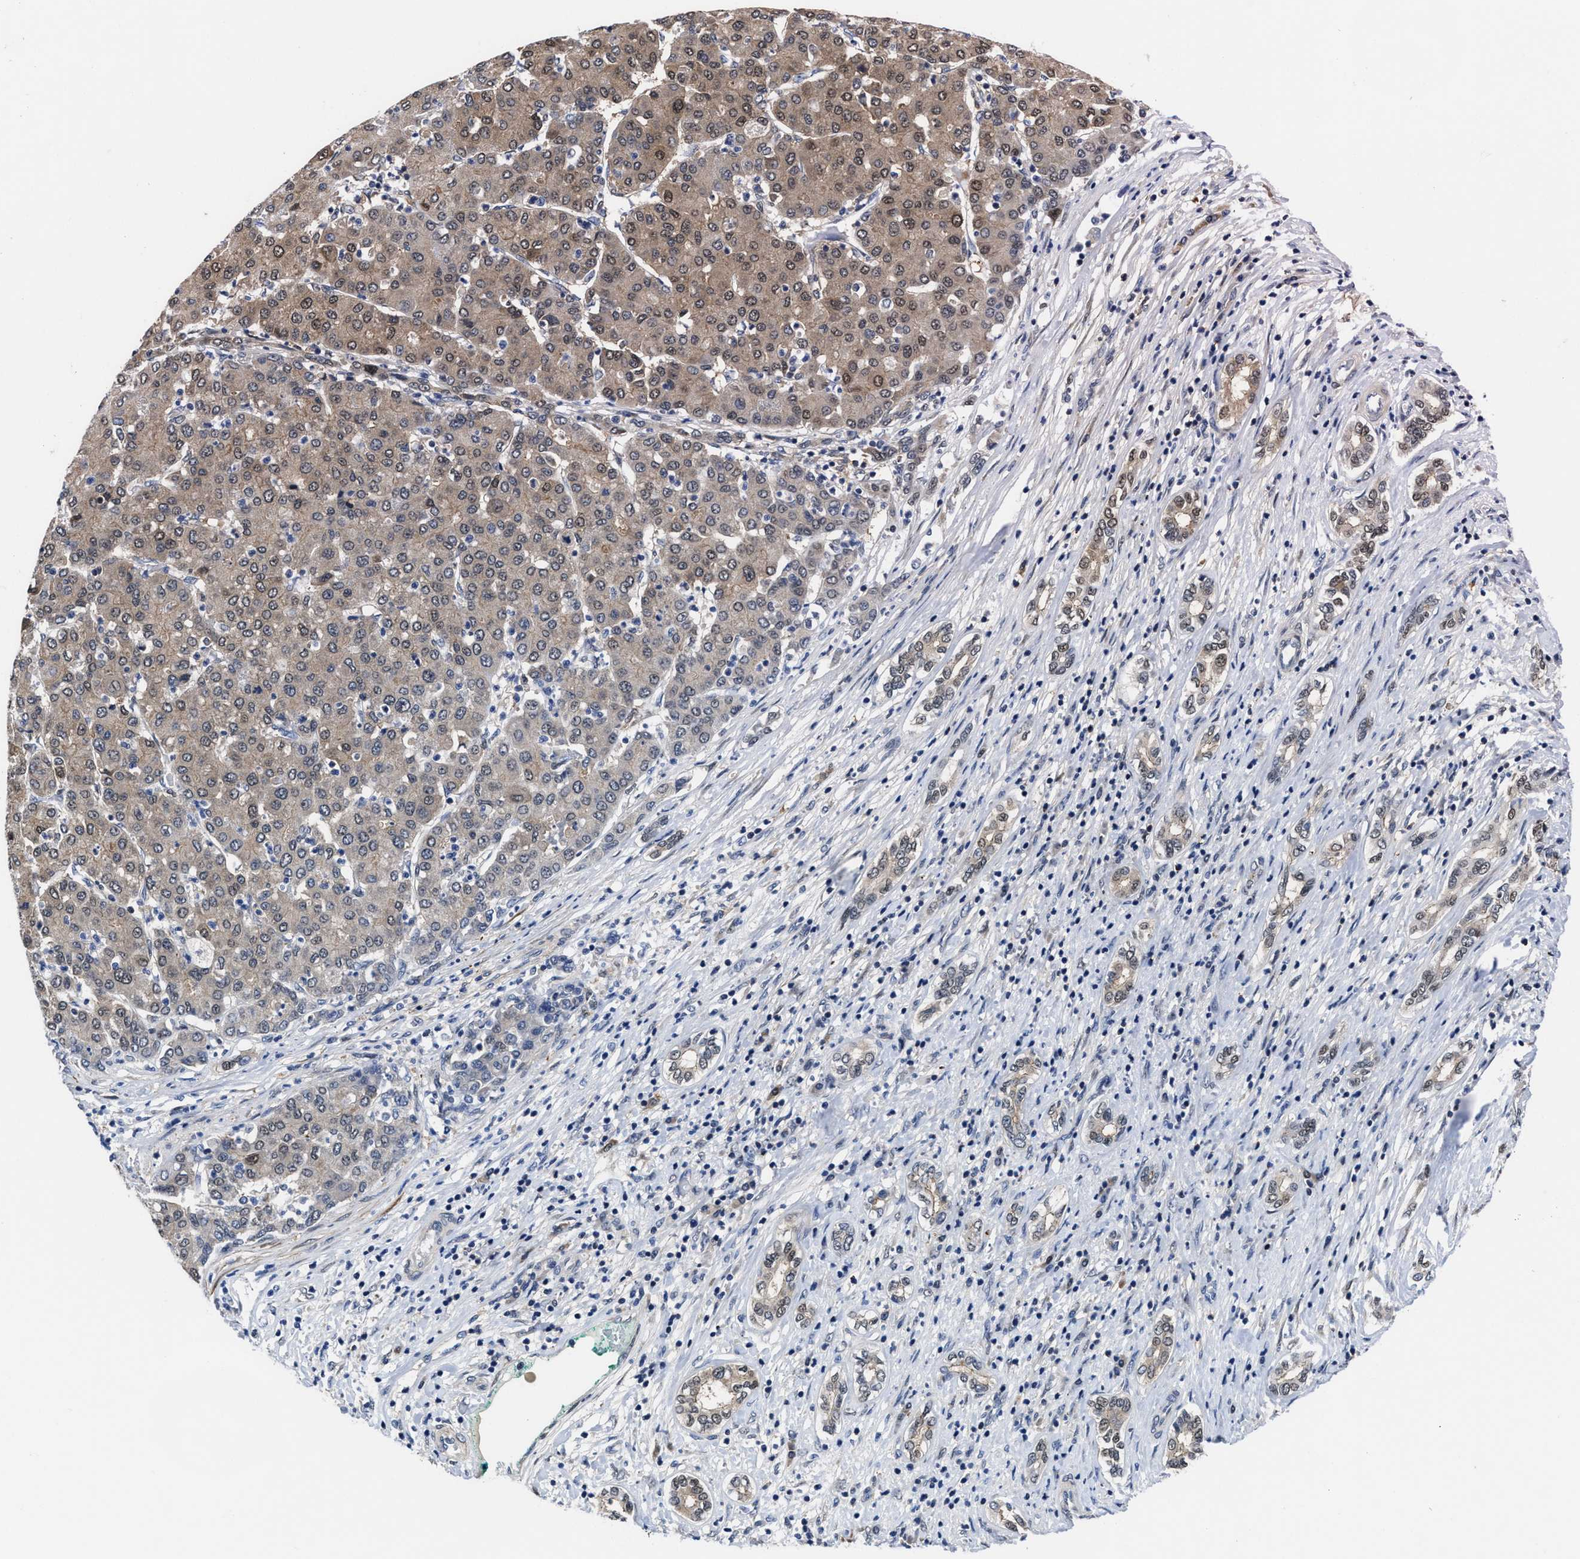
{"staining": {"intensity": "weak", "quantity": ">75%", "location": "cytoplasmic/membranous,nuclear"}, "tissue": "liver cancer", "cell_type": "Tumor cells", "image_type": "cancer", "snomed": [{"axis": "morphology", "description": "Carcinoma, Hepatocellular, NOS"}, {"axis": "topography", "description": "Liver"}], "caption": "Immunohistochemistry histopathology image of neoplastic tissue: human liver cancer (hepatocellular carcinoma) stained using immunohistochemistry (IHC) shows low levels of weak protein expression localized specifically in the cytoplasmic/membranous and nuclear of tumor cells, appearing as a cytoplasmic/membranous and nuclear brown color.", "gene": "KIF12", "patient": {"sex": "male", "age": 65}}